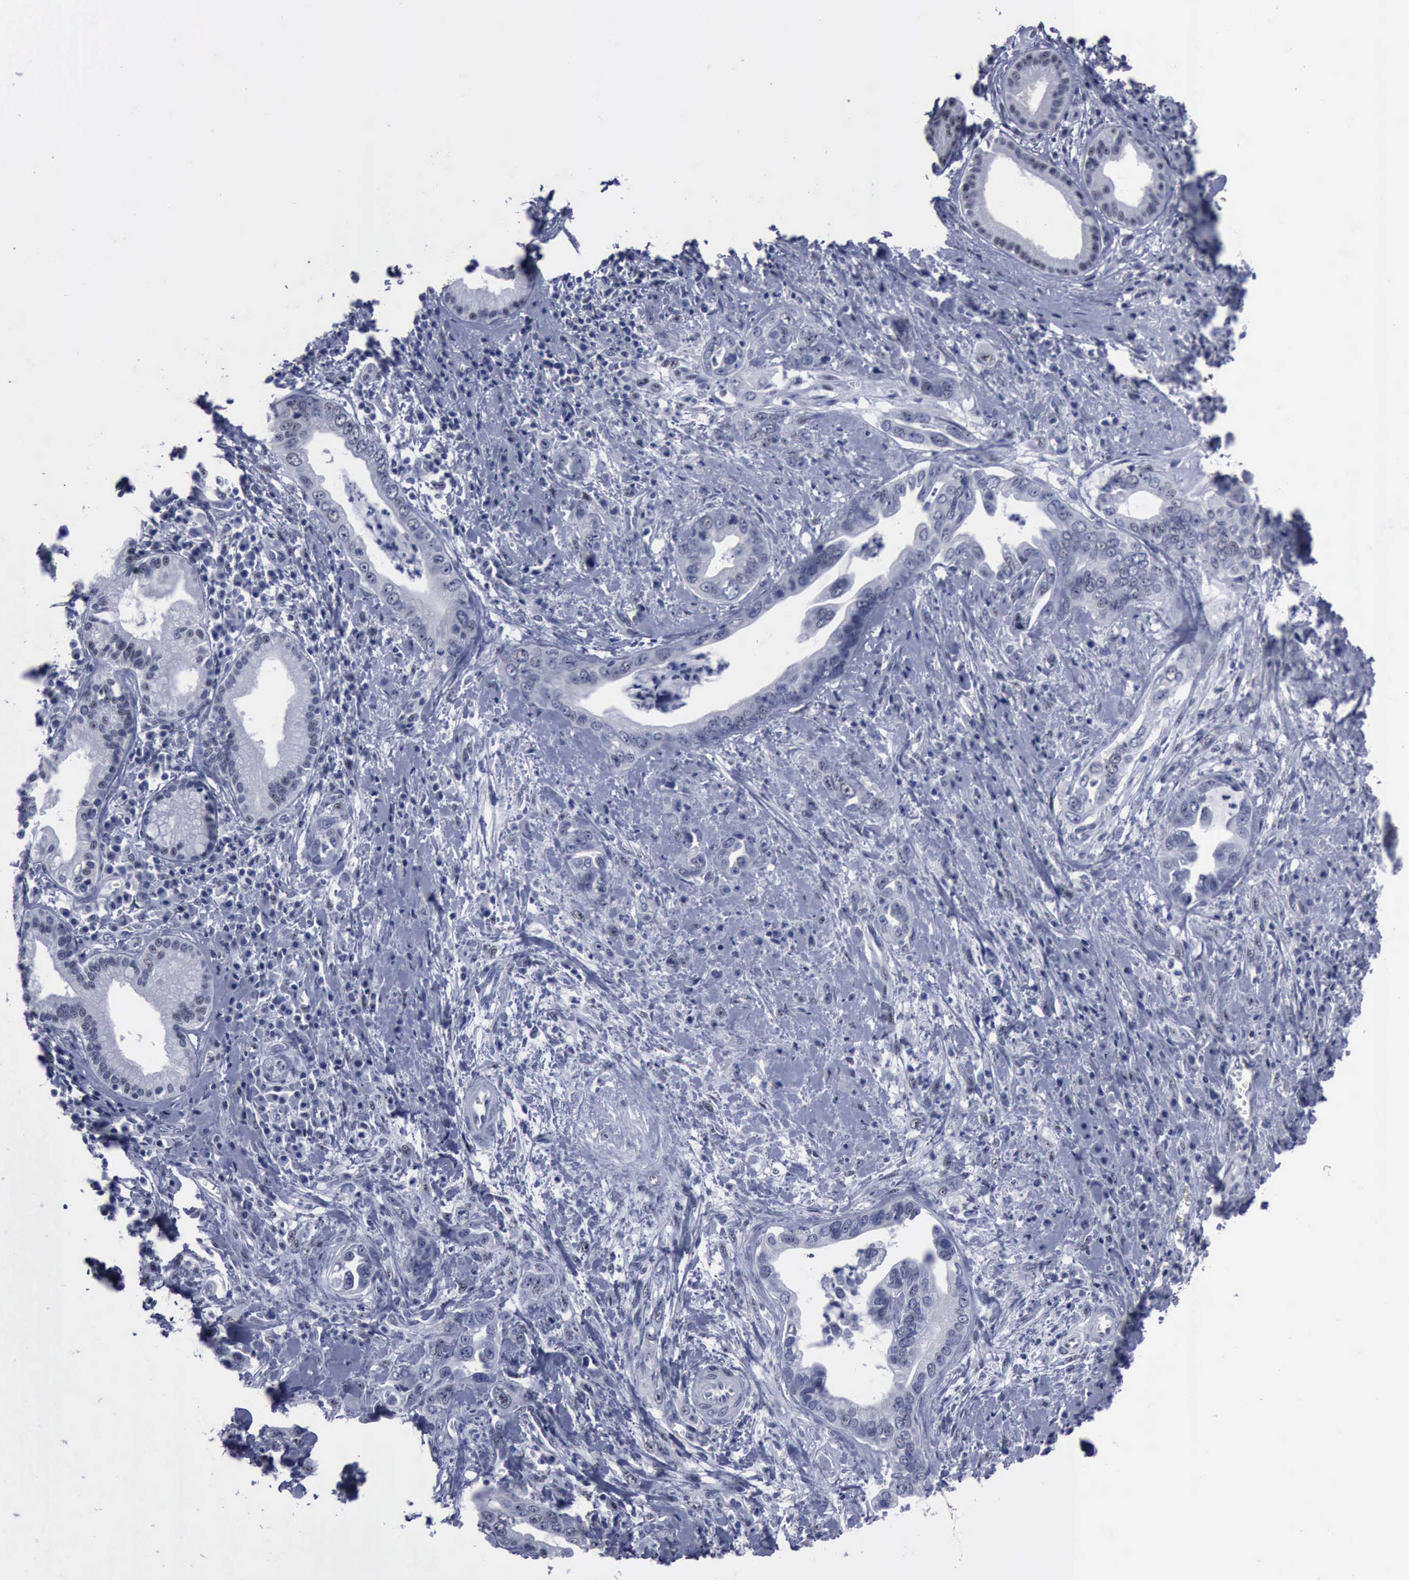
{"staining": {"intensity": "negative", "quantity": "none", "location": "none"}, "tissue": "pancreatic cancer", "cell_type": "Tumor cells", "image_type": "cancer", "snomed": [{"axis": "morphology", "description": "Adenocarcinoma, NOS"}, {"axis": "topography", "description": "Pancreas"}], "caption": "This is an immunohistochemistry histopathology image of pancreatic cancer (adenocarcinoma). There is no positivity in tumor cells.", "gene": "BRD1", "patient": {"sex": "male", "age": 69}}